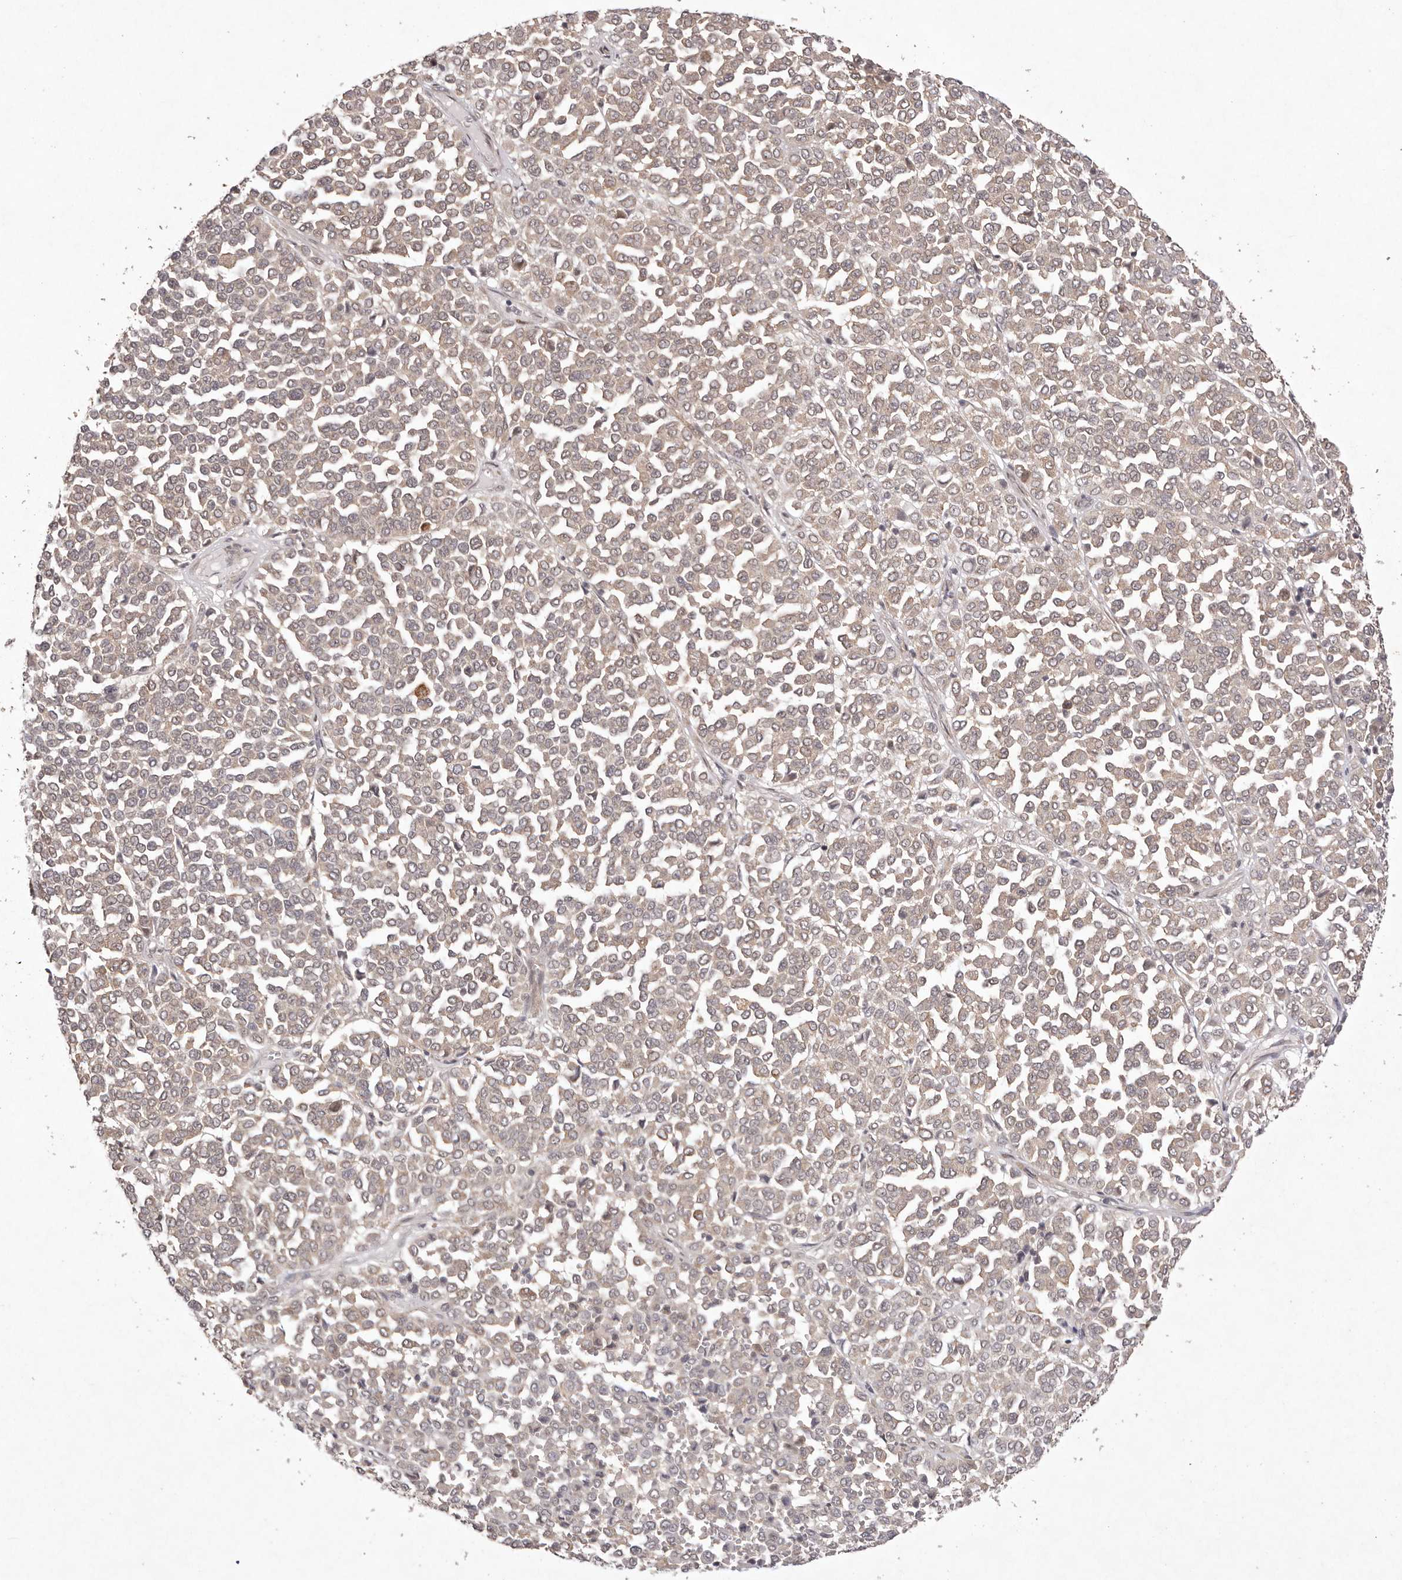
{"staining": {"intensity": "weak", "quantity": "<25%", "location": "cytoplasmic/membranous"}, "tissue": "melanoma", "cell_type": "Tumor cells", "image_type": "cancer", "snomed": [{"axis": "morphology", "description": "Malignant melanoma, Metastatic site"}, {"axis": "topography", "description": "Pancreas"}], "caption": "IHC micrograph of neoplastic tissue: human malignant melanoma (metastatic site) stained with DAB (3,3'-diaminobenzidine) exhibits no significant protein expression in tumor cells.", "gene": "BUD31", "patient": {"sex": "female", "age": 30}}